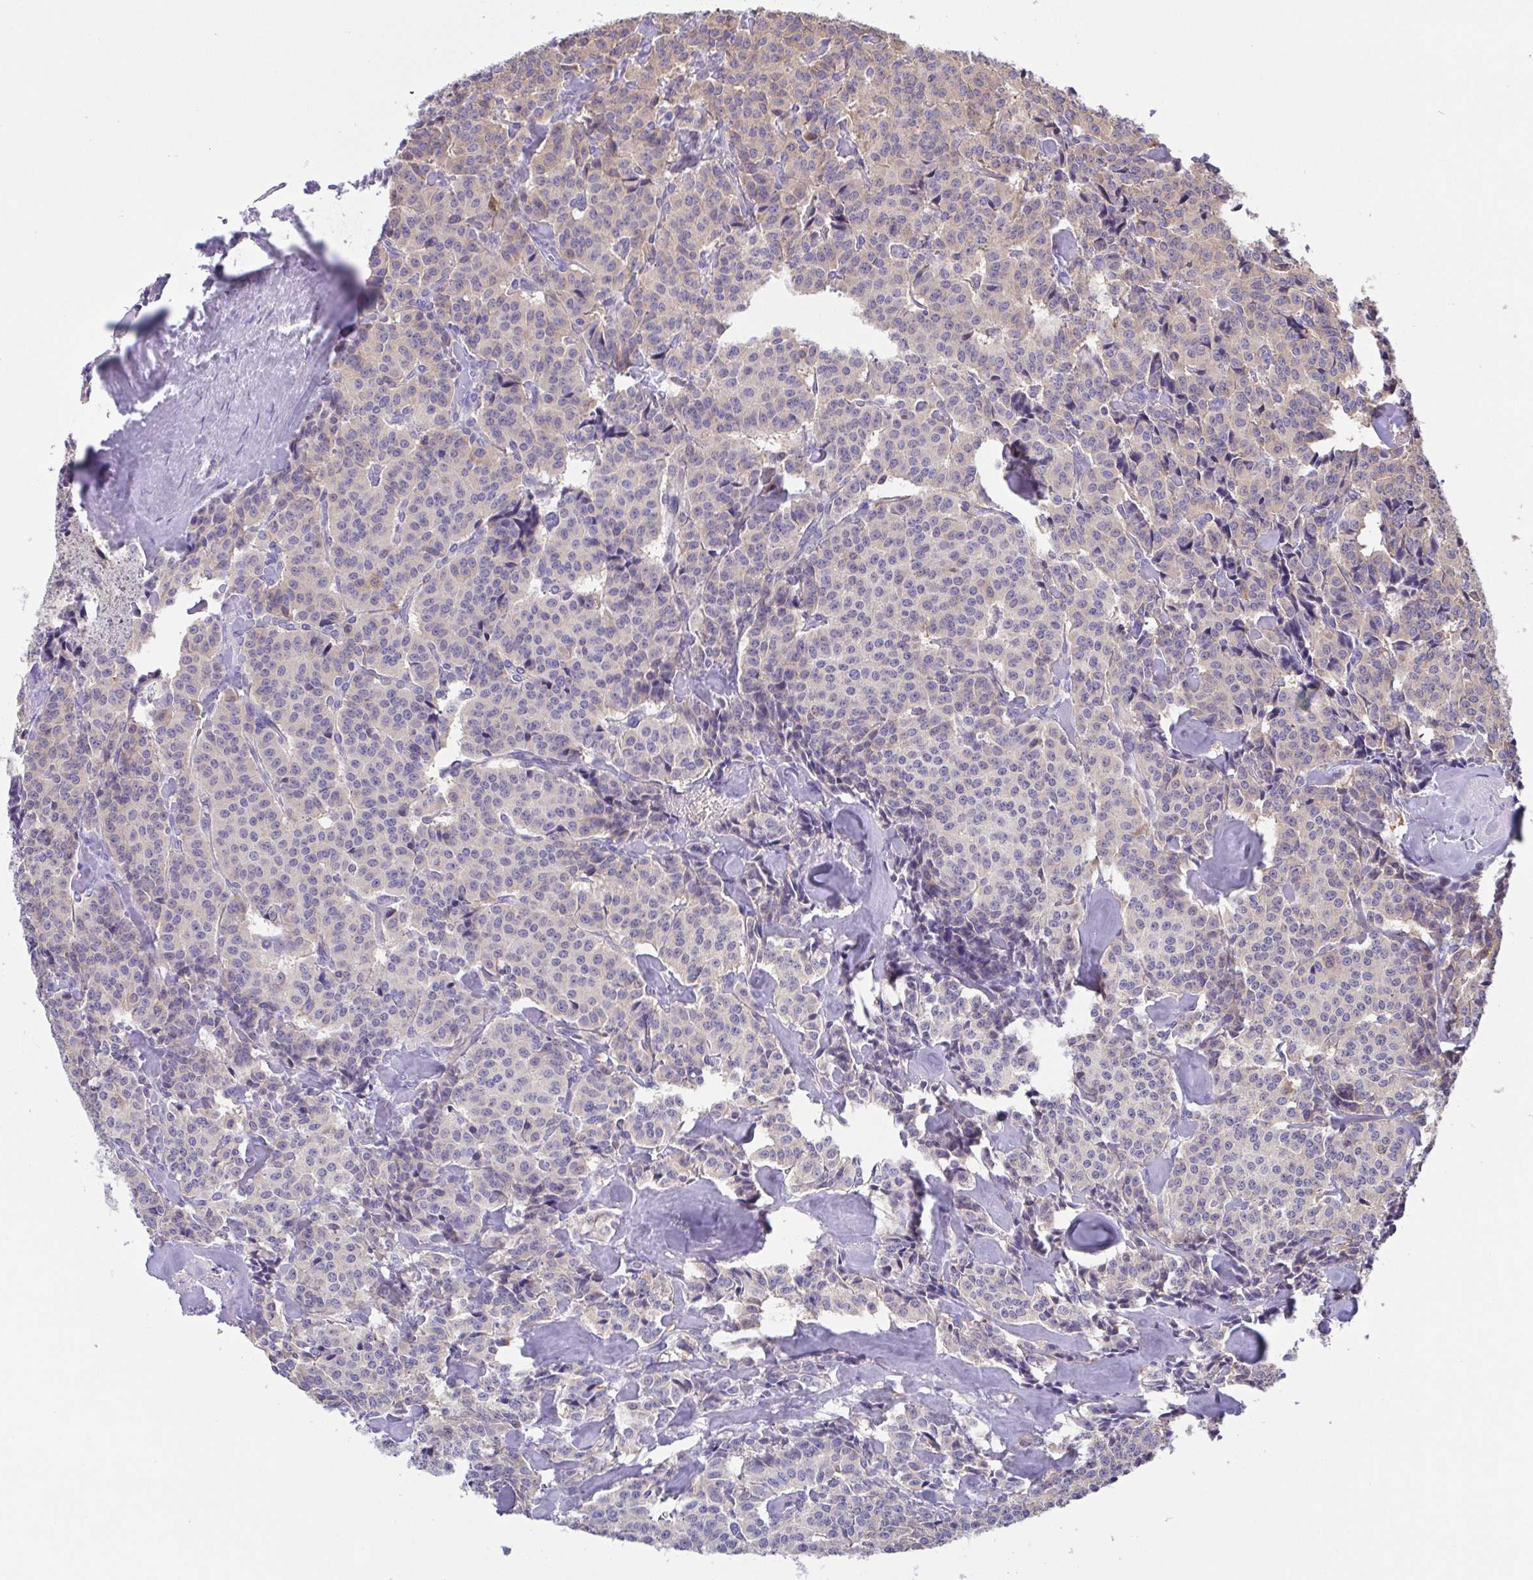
{"staining": {"intensity": "weak", "quantity": "<25%", "location": "cytoplasmic/membranous"}, "tissue": "carcinoid", "cell_type": "Tumor cells", "image_type": "cancer", "snomed": [{"axis": "morphology", "description": "Normal tissue, NOS"}, {"axis": "morphology", "description": "Carcinoid, malignant, NOS"}, {"axis": "topography", "description": "Lung"}], "caption": "IHC photomicrograph of carcinoid stained for a protein (brown), which reveals no positivity in tumor cells. (DAB (3,3'-diaminobenzidine) IHC, high magnification).", "gene": "MUCL3", "patient": {"sex": "female", "age": 46}}